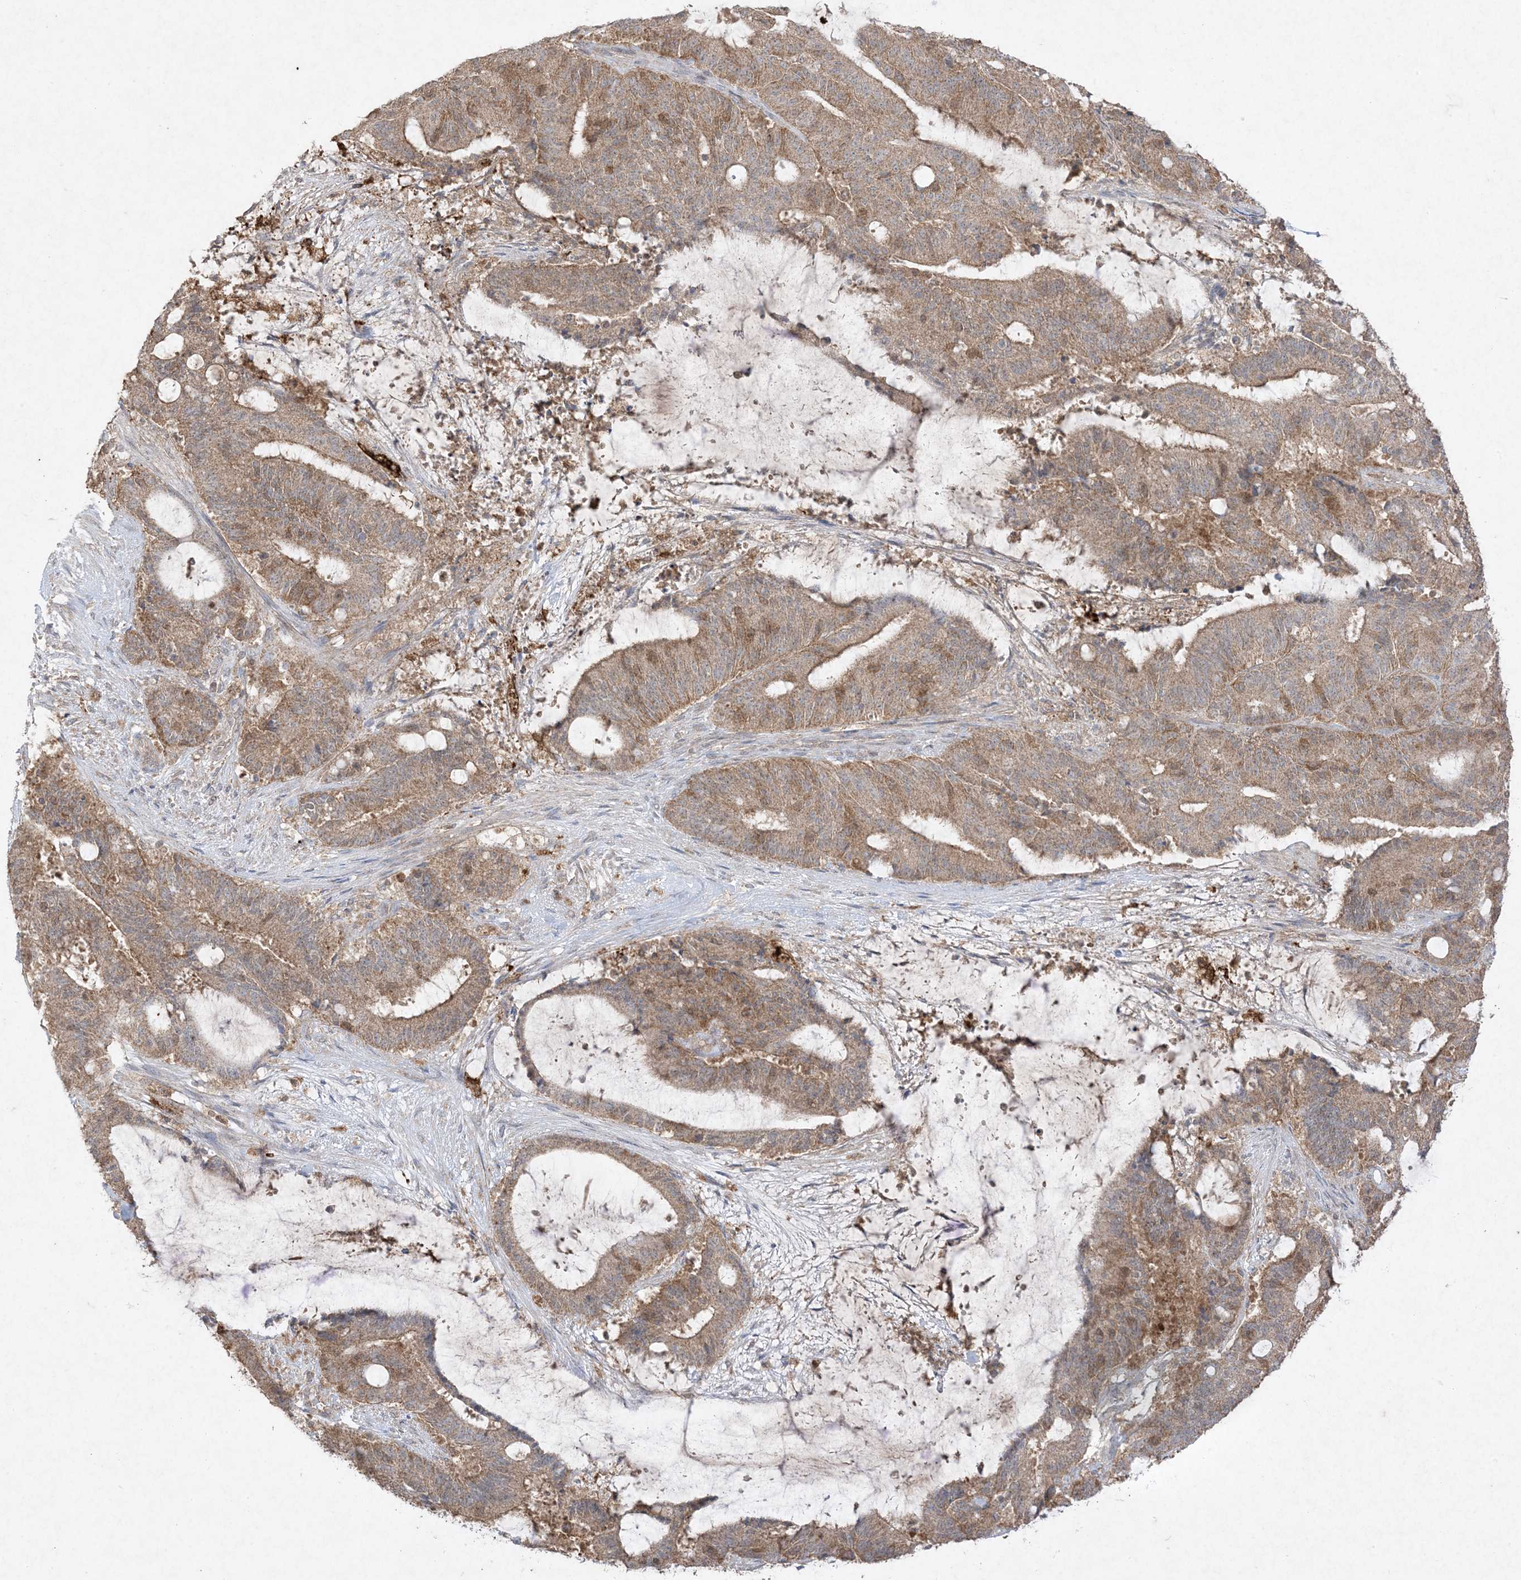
{"staining": {"intensity": "moderate", "quantity": ">75%", "location": "cytoplasmic/membranous"}, "tissue": "liver cancer", "cell_type": "Tumor cells", "image_type": "cancer", "snomed": [{"axis": "morphology", "description": "Normal tissue, NOS"}, {"axis": "morphology", "description": "Cholangiocarcinoma"}, {"axis": "topography", "description": "Liver"}, {"axis": "topography", "description": "Peripheral nerve tissue"}], "caption": "Protein positivity by IHC exhibits moderate cytoplasmic/membranous staining in approximately >75% of tumor cells in cholangiocarcinoma (liver). Nuclei are stained in blue.", "gene": "UBE2C", "patient": {"sex": "female", "age": 73}}